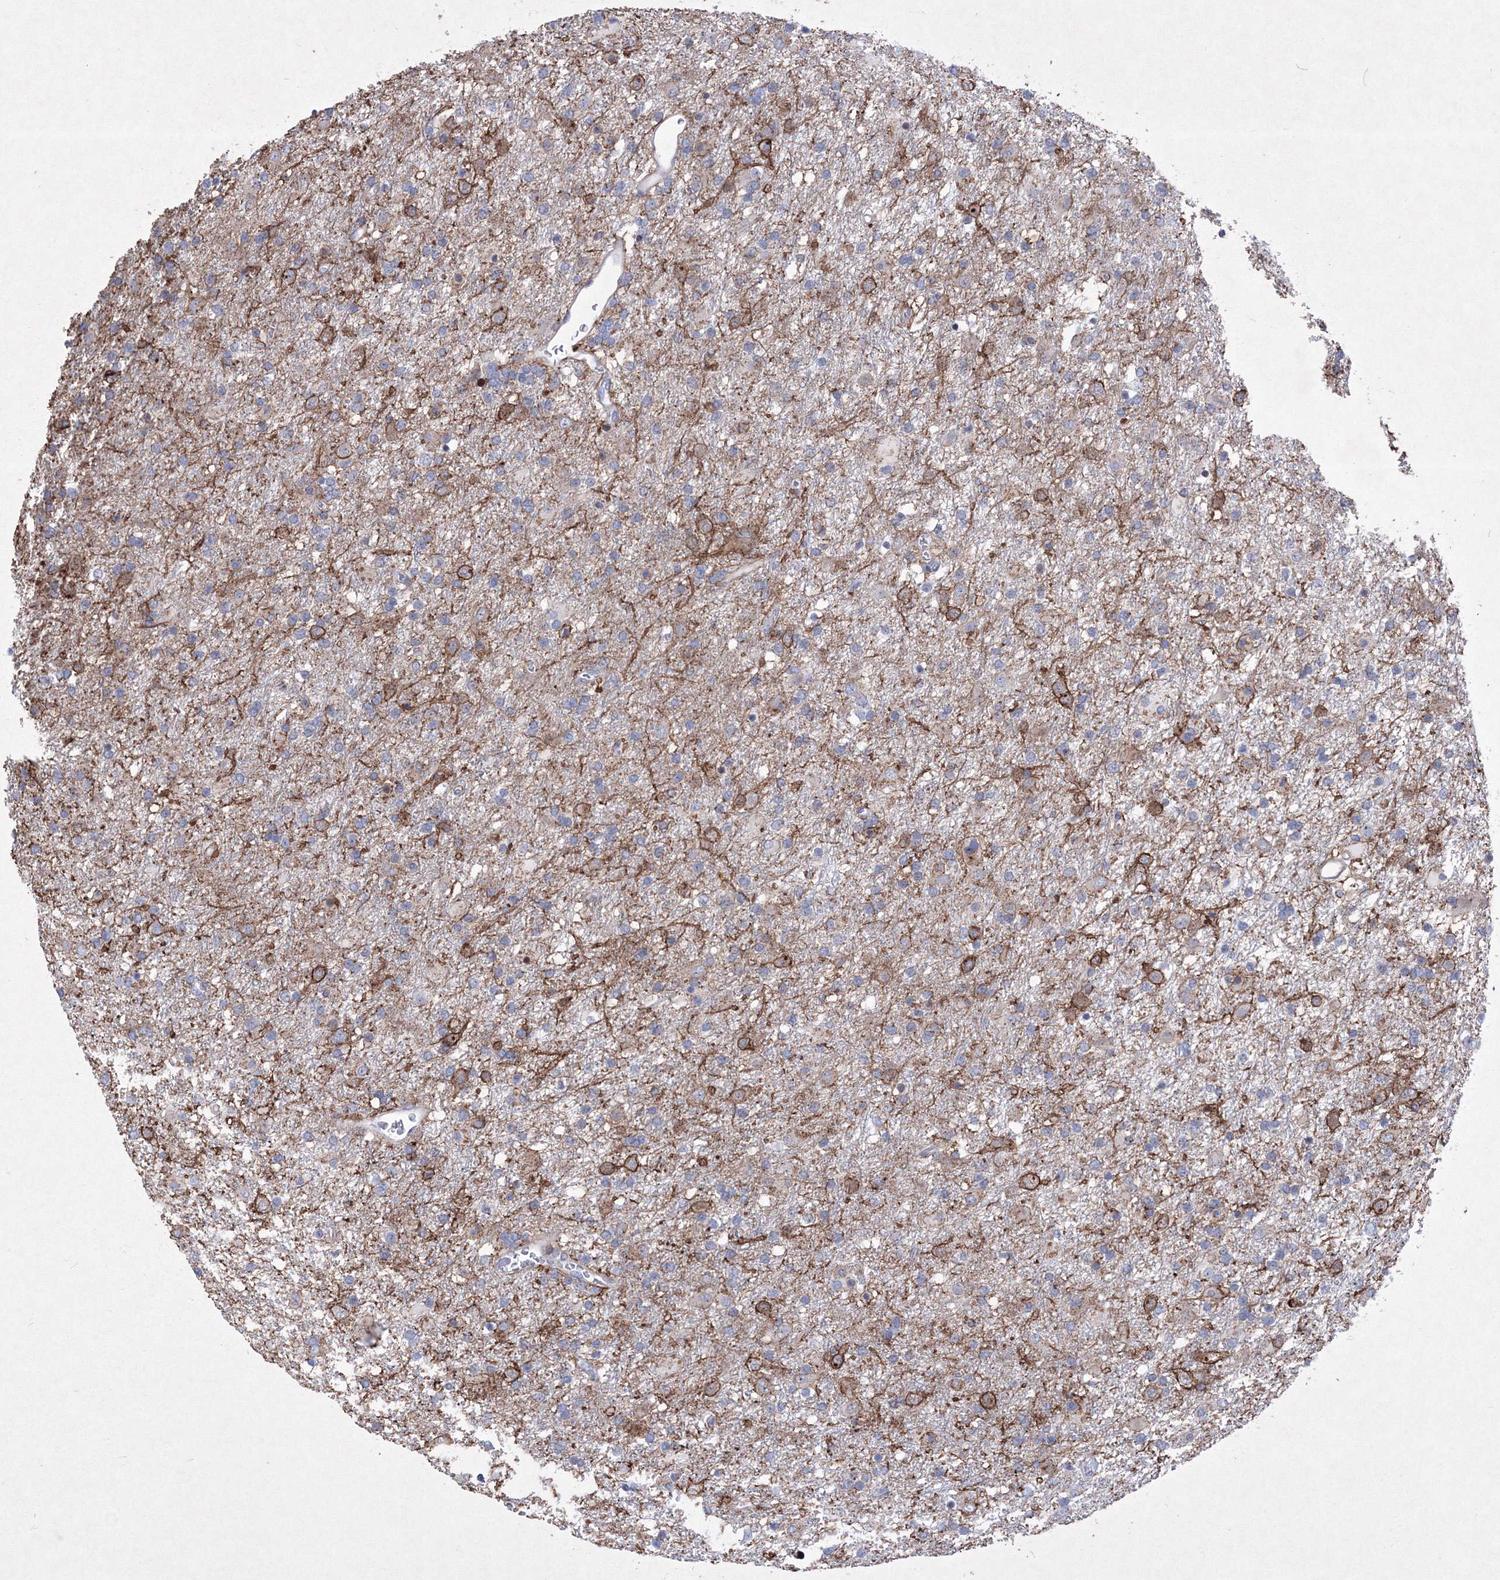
{"staining": {"intensity": "negative", "quantity": "none", "location": "none"}, "tissue": "glioma", "cell_type": "Tumor cells", "image_type": "cancer", "snomed": [{"axis": "morphology", "description": "Glioma, malignant, Low grade"}, {"axis": "topography", "description": "Brain"}], "caption": "This photomicrograph is of glioma stained with IHC to label a protein in brown with the nuclei are counter-stained blue. There is no staining in tumor cells. (Immunohistochemistry, brightfield microscopy, high magnification).", "gene": "RNPEPL1", "patient": {"sex": "male", "age": 65}}